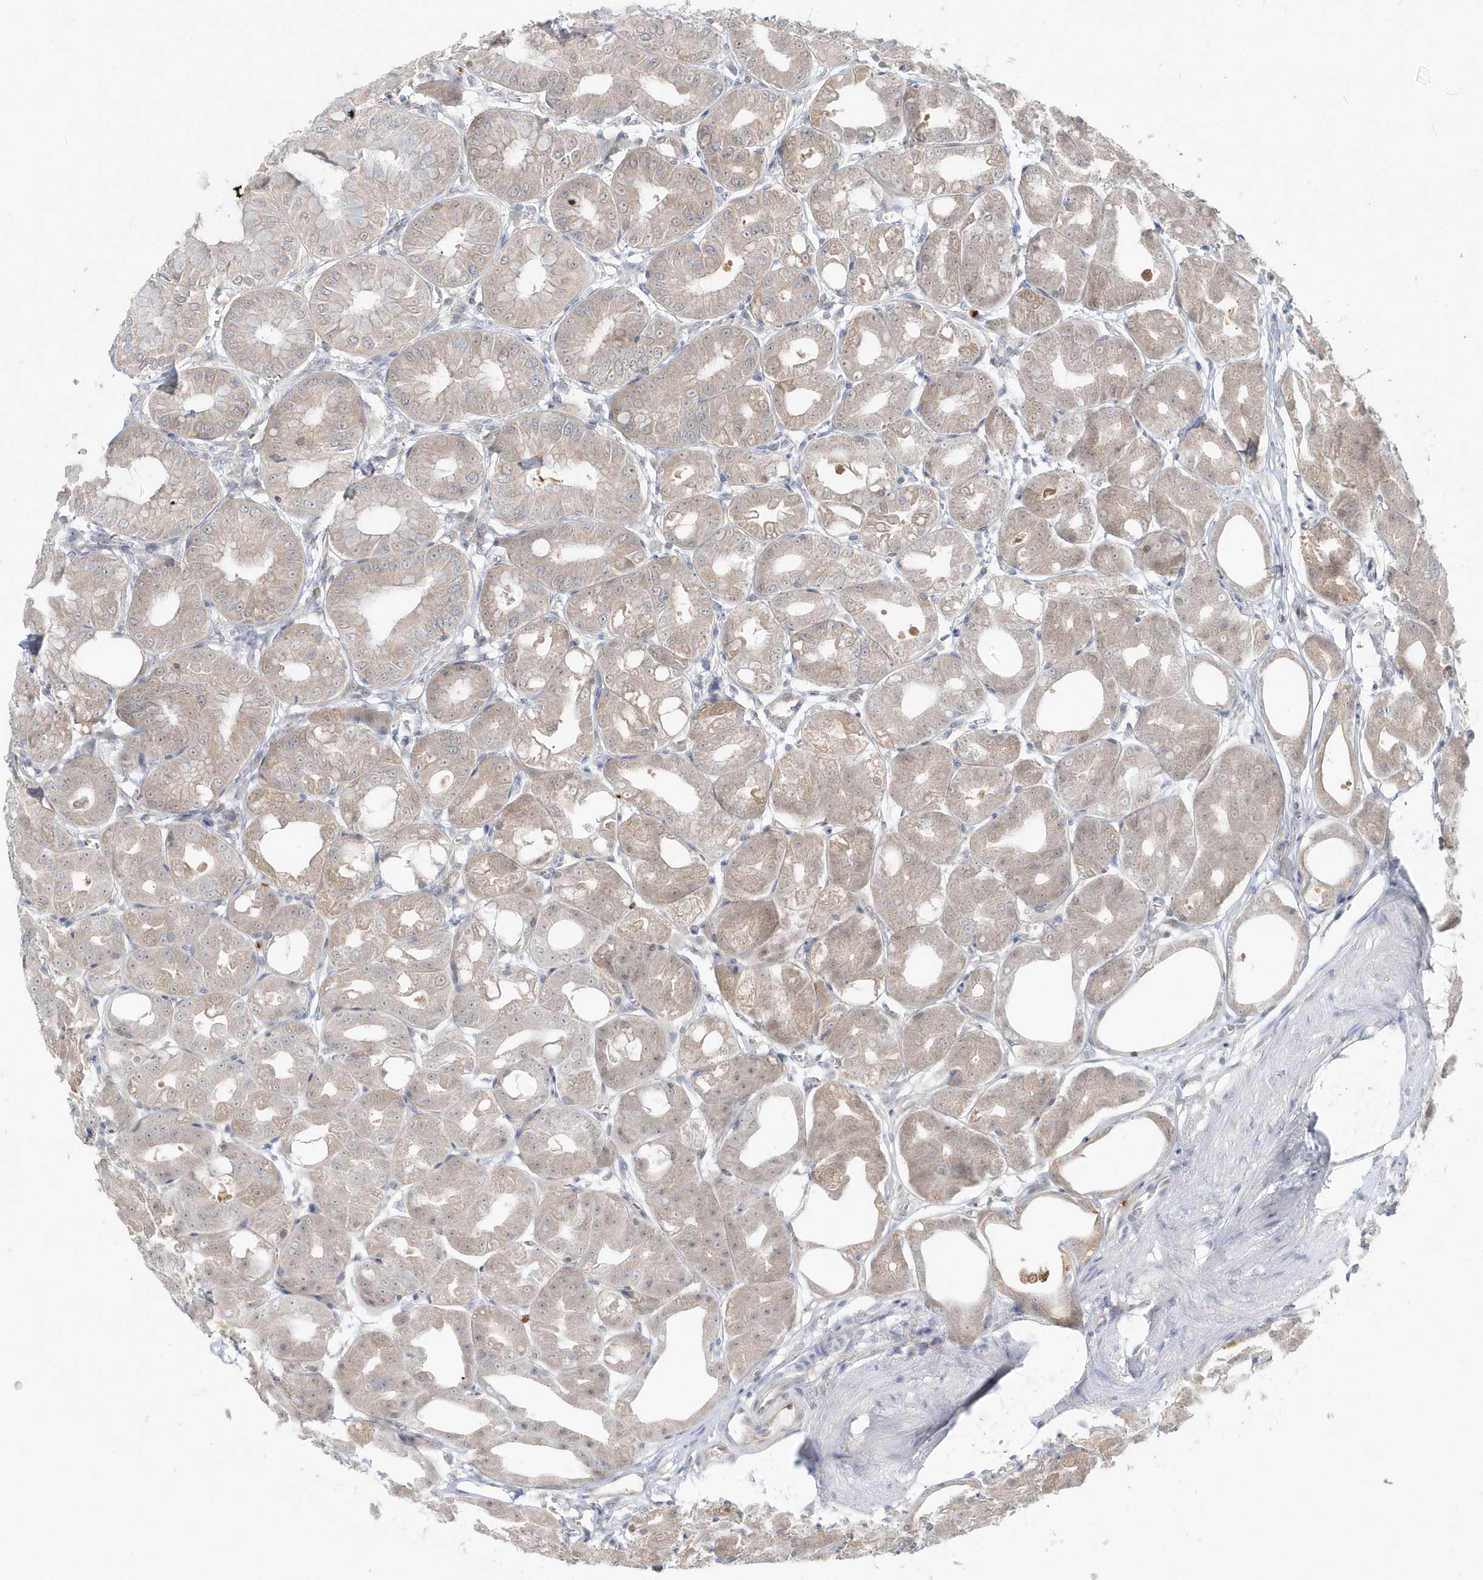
{"staining": {"intensity": "weak", "quantity": "25%-75%", "location": "cytoplasmic/membranous"}, "tissue": "stomach", "cell_type": "Glandular cells", "image_type": "normal", "snomed": [{"axis": "morphology", "description": "Normal tissue, NOS"}, {"axis": "topography", "description": "Stomach, lower"}], "caption": "DAB immunohistochemical staining of unremarkable stomach reveals weak cytoplasmic/membranous protein positivity in about 25%-75% of glandular cells.", "gene": "RNF7", "patient": {"sex": "male", "age": 71}}